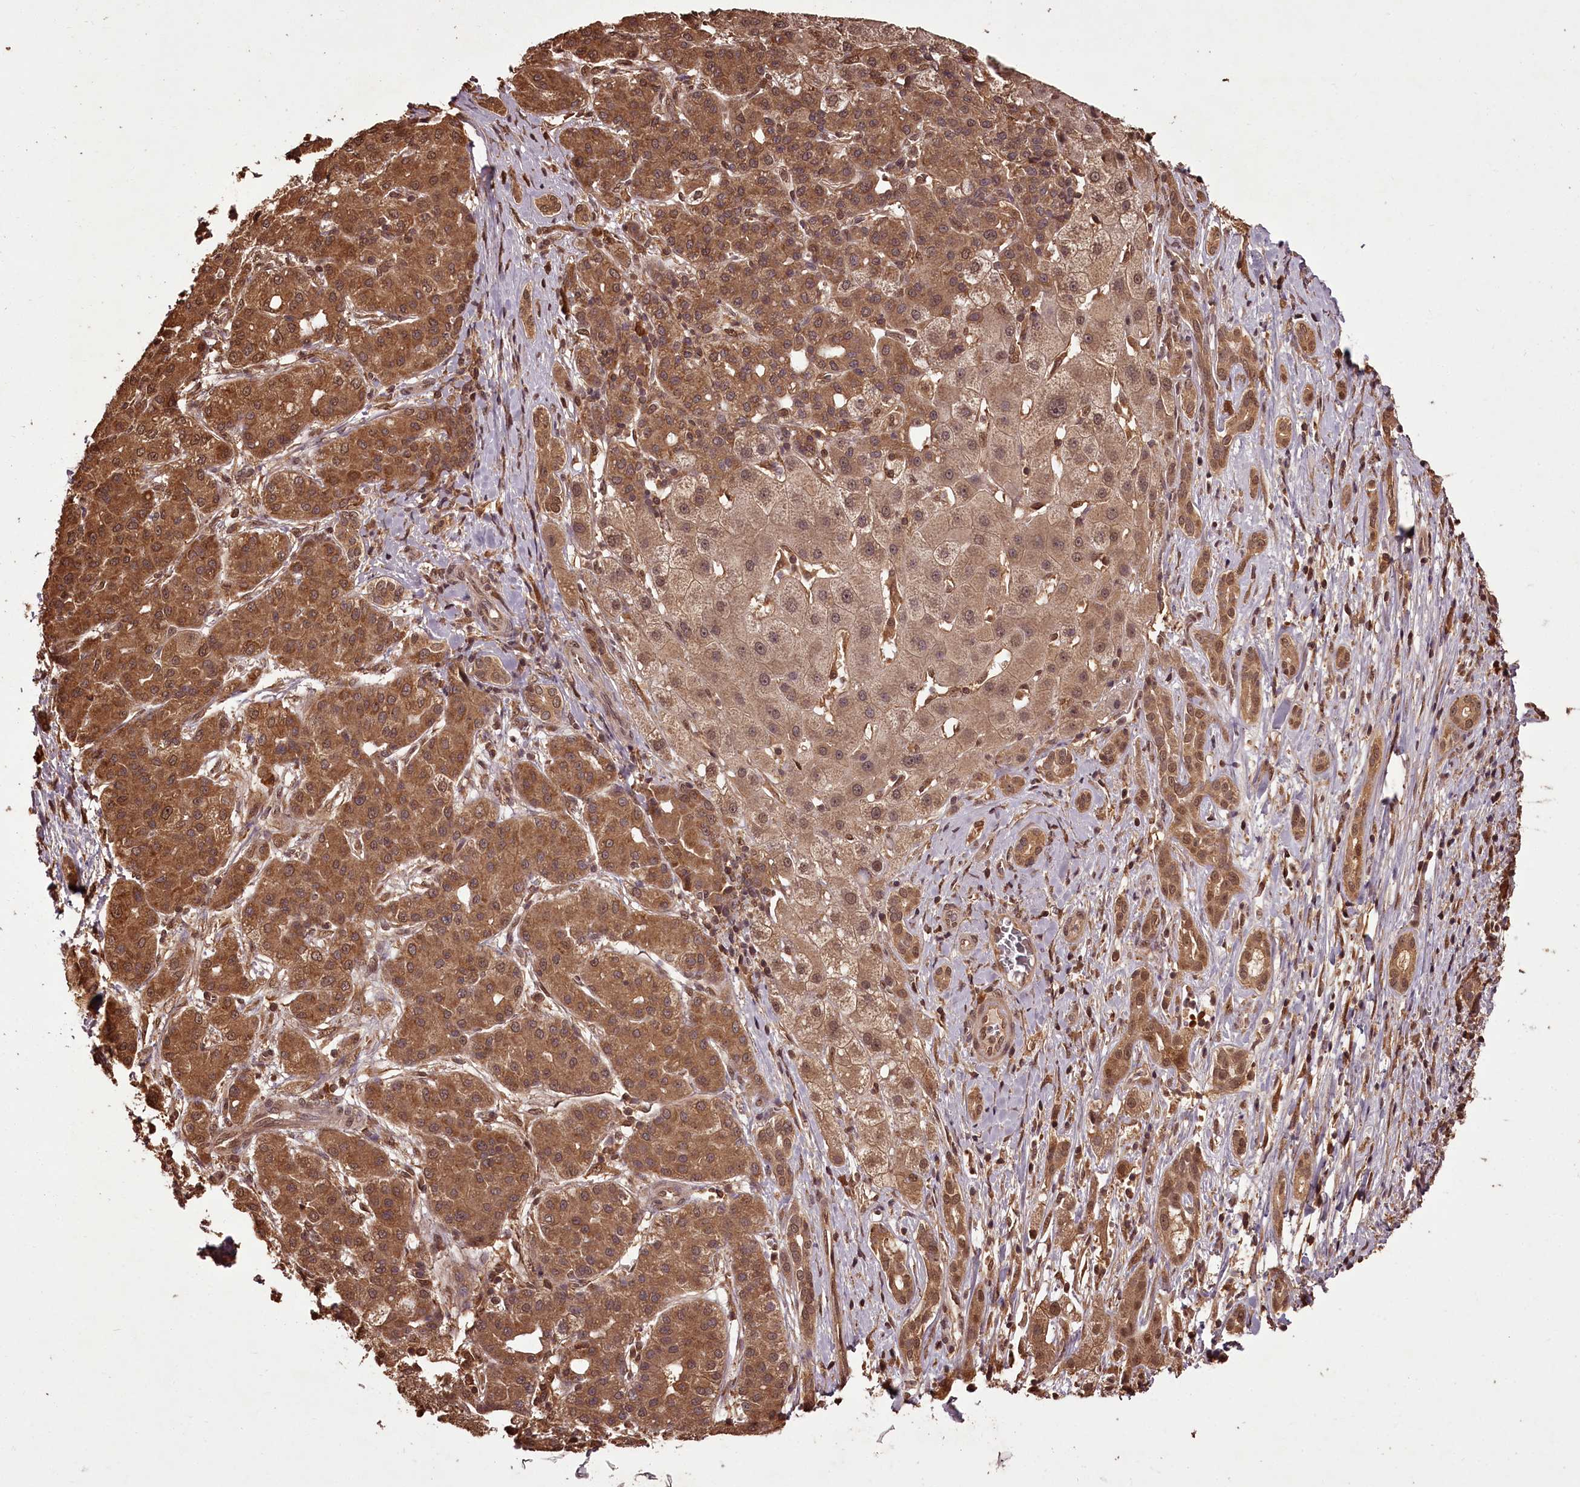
{"staining": {"intensity": "moderate", "quantity": ">75%", "location": "cytoplasmic/membranous"}, "tissue": "liver cancer", "cell_type": "Tumor cells", "image_type": "cancer", "snomed": [{"axis": "morphology", "description": "Carcinoma, Hepatocellular, NOS"}, {"axis": "topography", "description": "Liver"}], "caption": "IHC histopathology image of neoplastic tissue: liver cancer stained using immunohistochemistry (IHC) shows medium levels of moderate protein expression localized specifically in the cytoplasmic/membranous of tumor cells, appearing as a cytoplasmic/membranous brown color.", "gene": "NPRL2", "patient": {"sex": "male", "age": 65}}